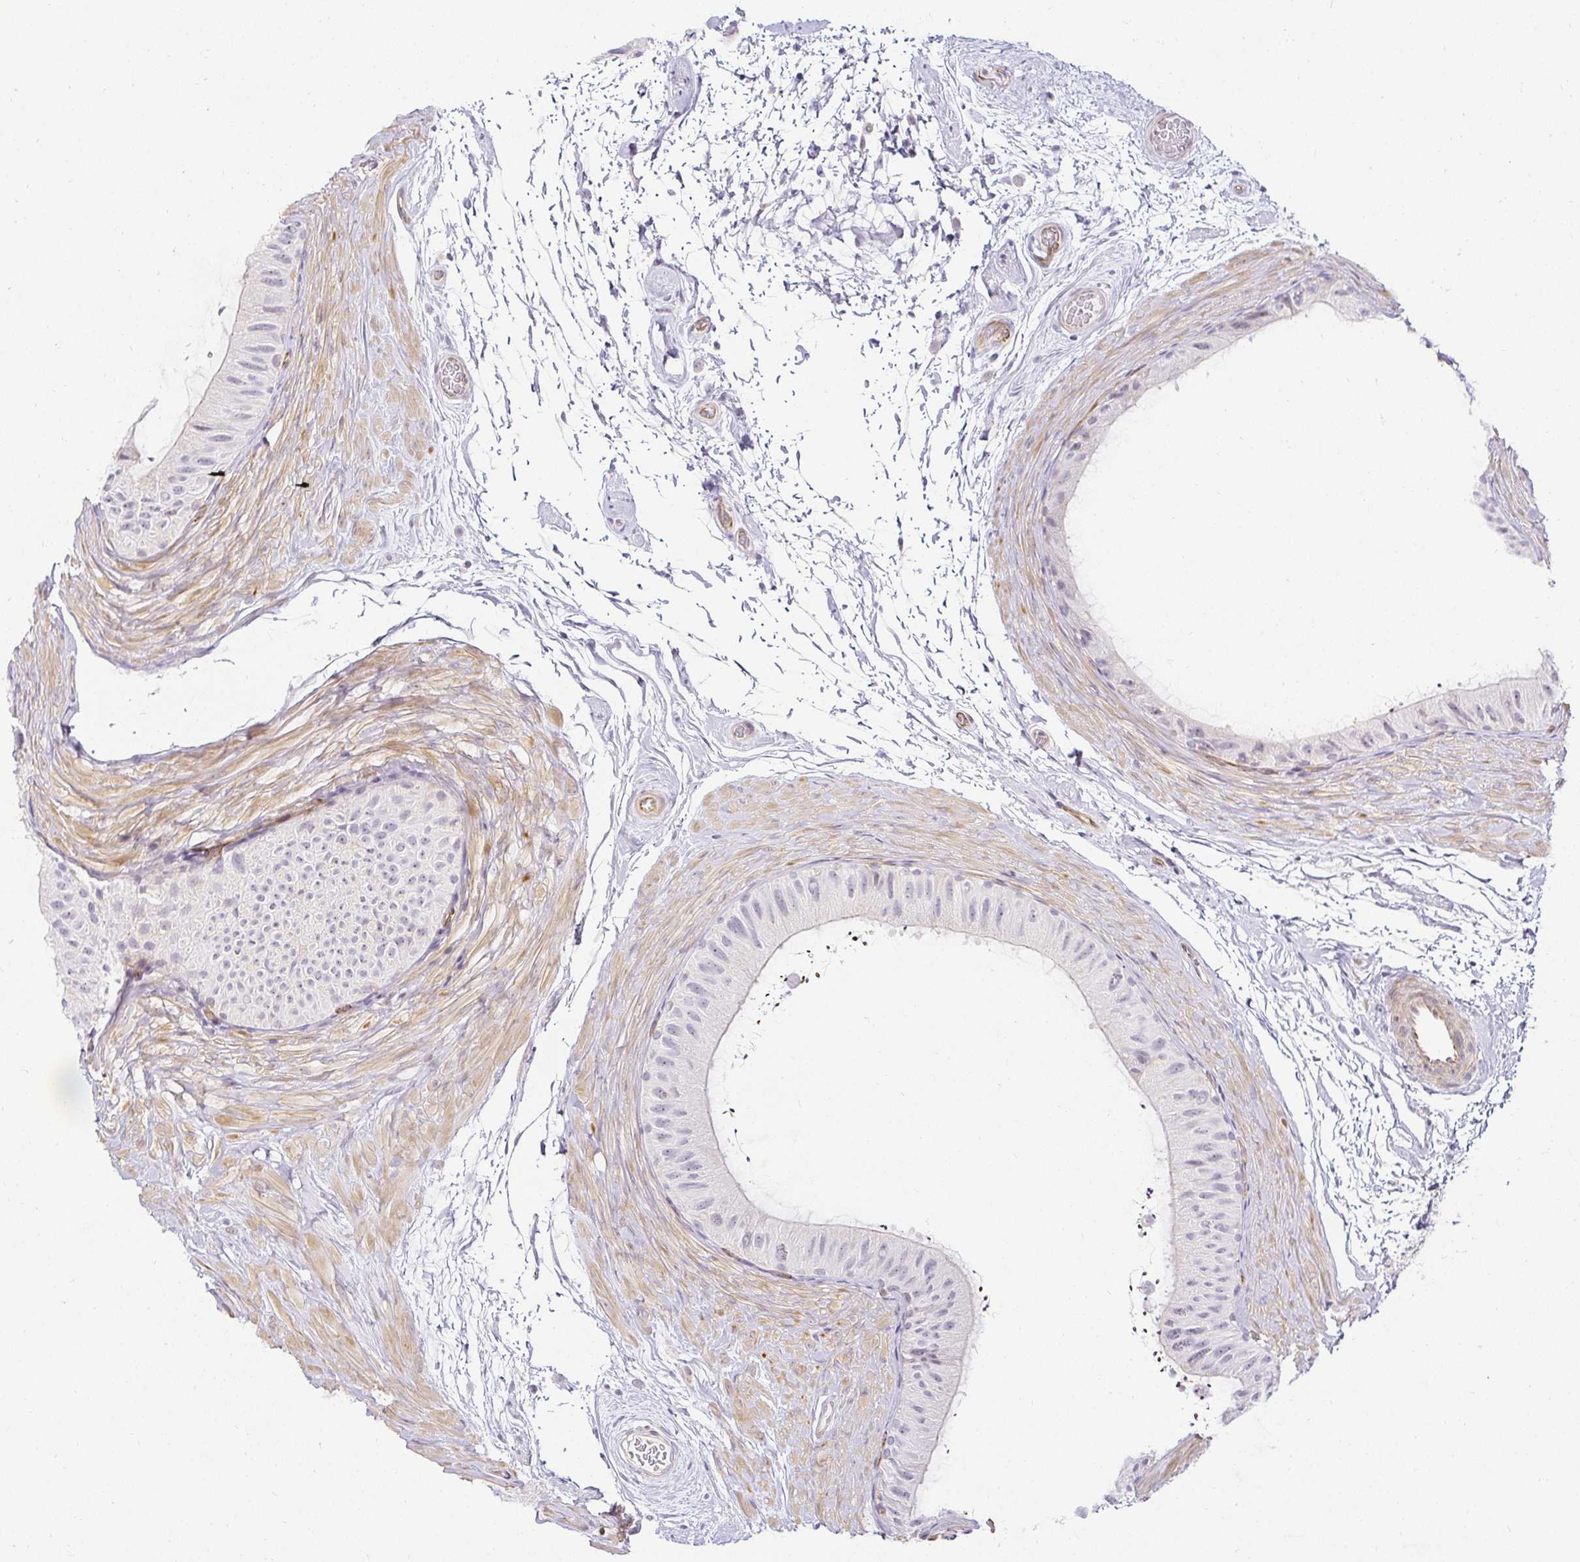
{"staining": {"intensity": "negative", "quantity": "none", "location": "none"}, "tissue": "epididymis", "cell_type": "Glandular cells", "image_type": "normal", "snomed": [{"axis": "morphology", "description": "Normal tissue, NOS"}, {"axis": "topography", "description": "Epididymis"}], "caption": "Photomicrograph shows no significant protein expression in glandular cells of benign epididymis. (DAB (3,3'-diaminobenzidine) immunohistochemistry visualized using brightfield microscopy, high magnification).", "gene": "ACAN", "patient": {"sex": "male", "age": 55}}